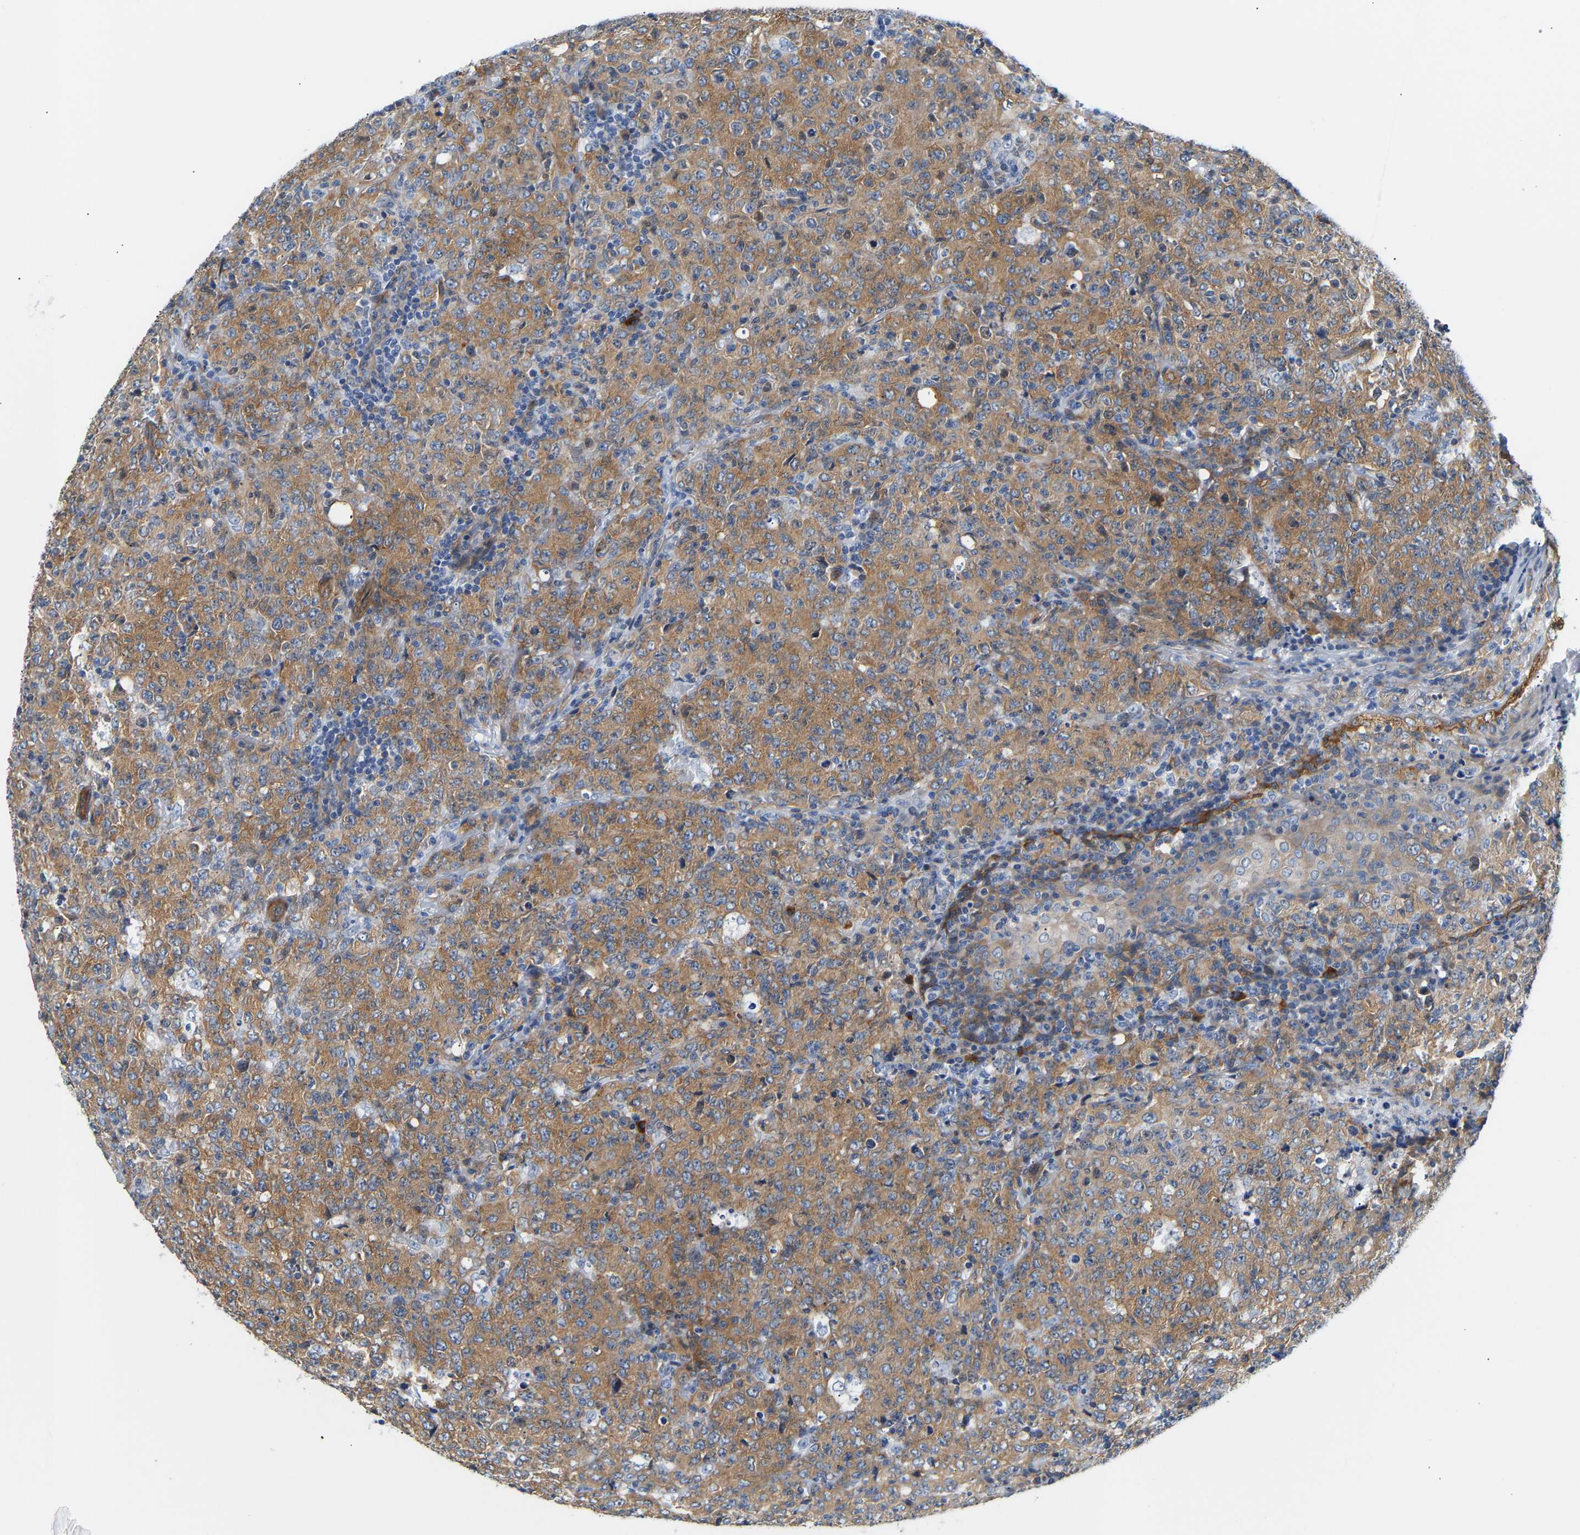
{"staining": {"intensity": "moderate", "quantity": ">75%", "location": "cytoplasmic/membranous"}, "tissue": "lymphoma", "cell_type": "Tumor cells", "image_type": "cancer", "snomed": [{"axis": "morphology", "description": "Malignant lymphoma, non-Hodgkin's type, High grade"}, {"axis": "topography", "description": "Tonsil"}], "caption": "Immunohistochemical staining of lymphoma demonstrates moderate cytoplasmic/membranous protein staining in approximately >75% of tumor cells. (DAB (3,3'-diaminobenzidine) IHC, brown staining for protein, blue staining for nuclei).", "gene": "PAWR", "patient": {"sex": "female", "age": 36}}